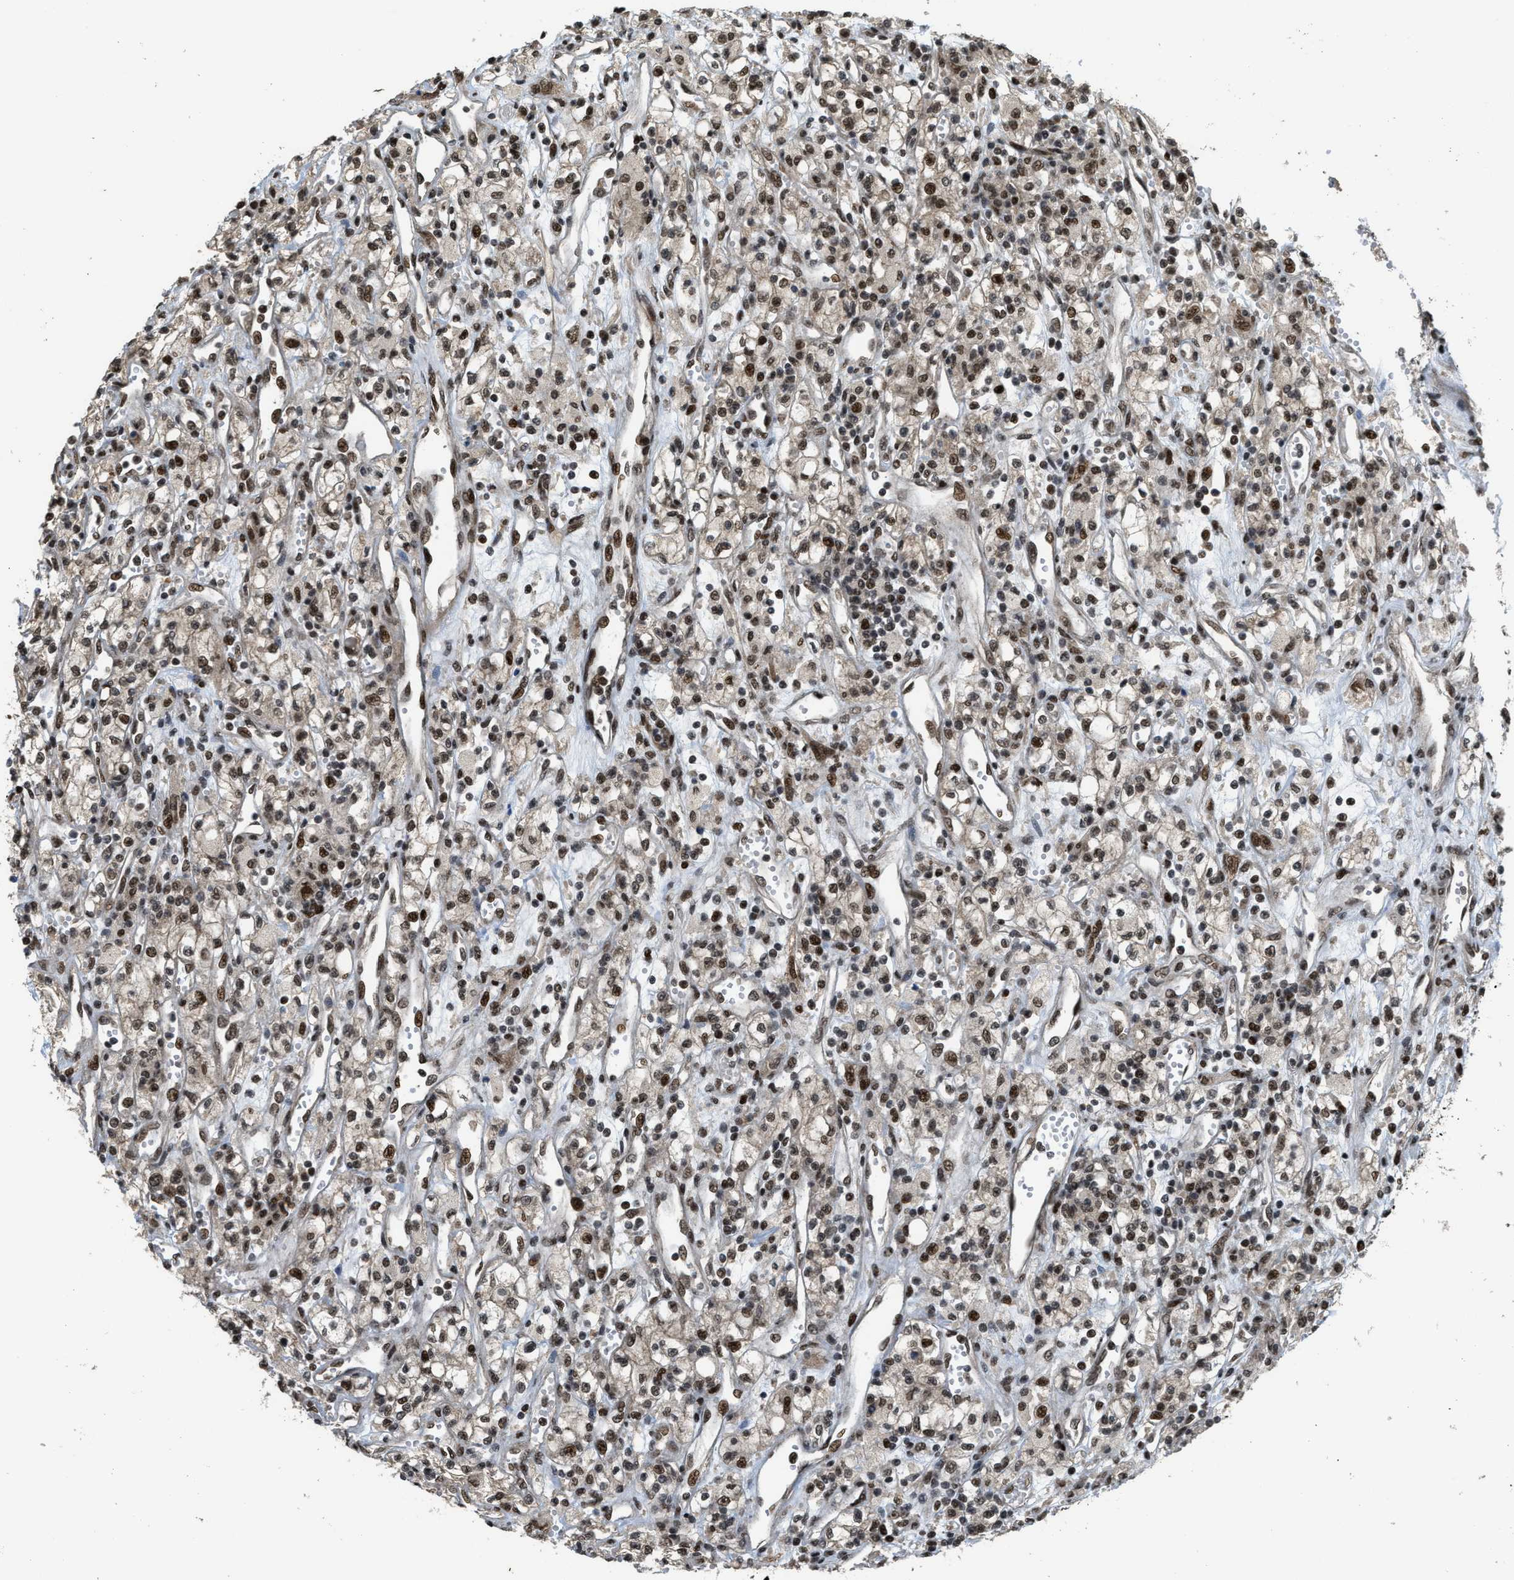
{"staining": {"intensity": "moderate", "quantity": ">75%", "location": "nuclear"}, "tissue": "renal cancer", "cell_type": "Tumor cells", "image_type": "cancer", "snomed": [{"axis": "morphology", "description": "Adenocarcinoma, NOS"}, {"axis": "topography", "description": "Kidney"}], "caption": "Protein expression analysis of renal adenocarcinoma exhibits moderate nuclear expression in about >75% of tumor cells.", "gene": "SERTAD2", "patient": {"sex": "male", "age": 59}}